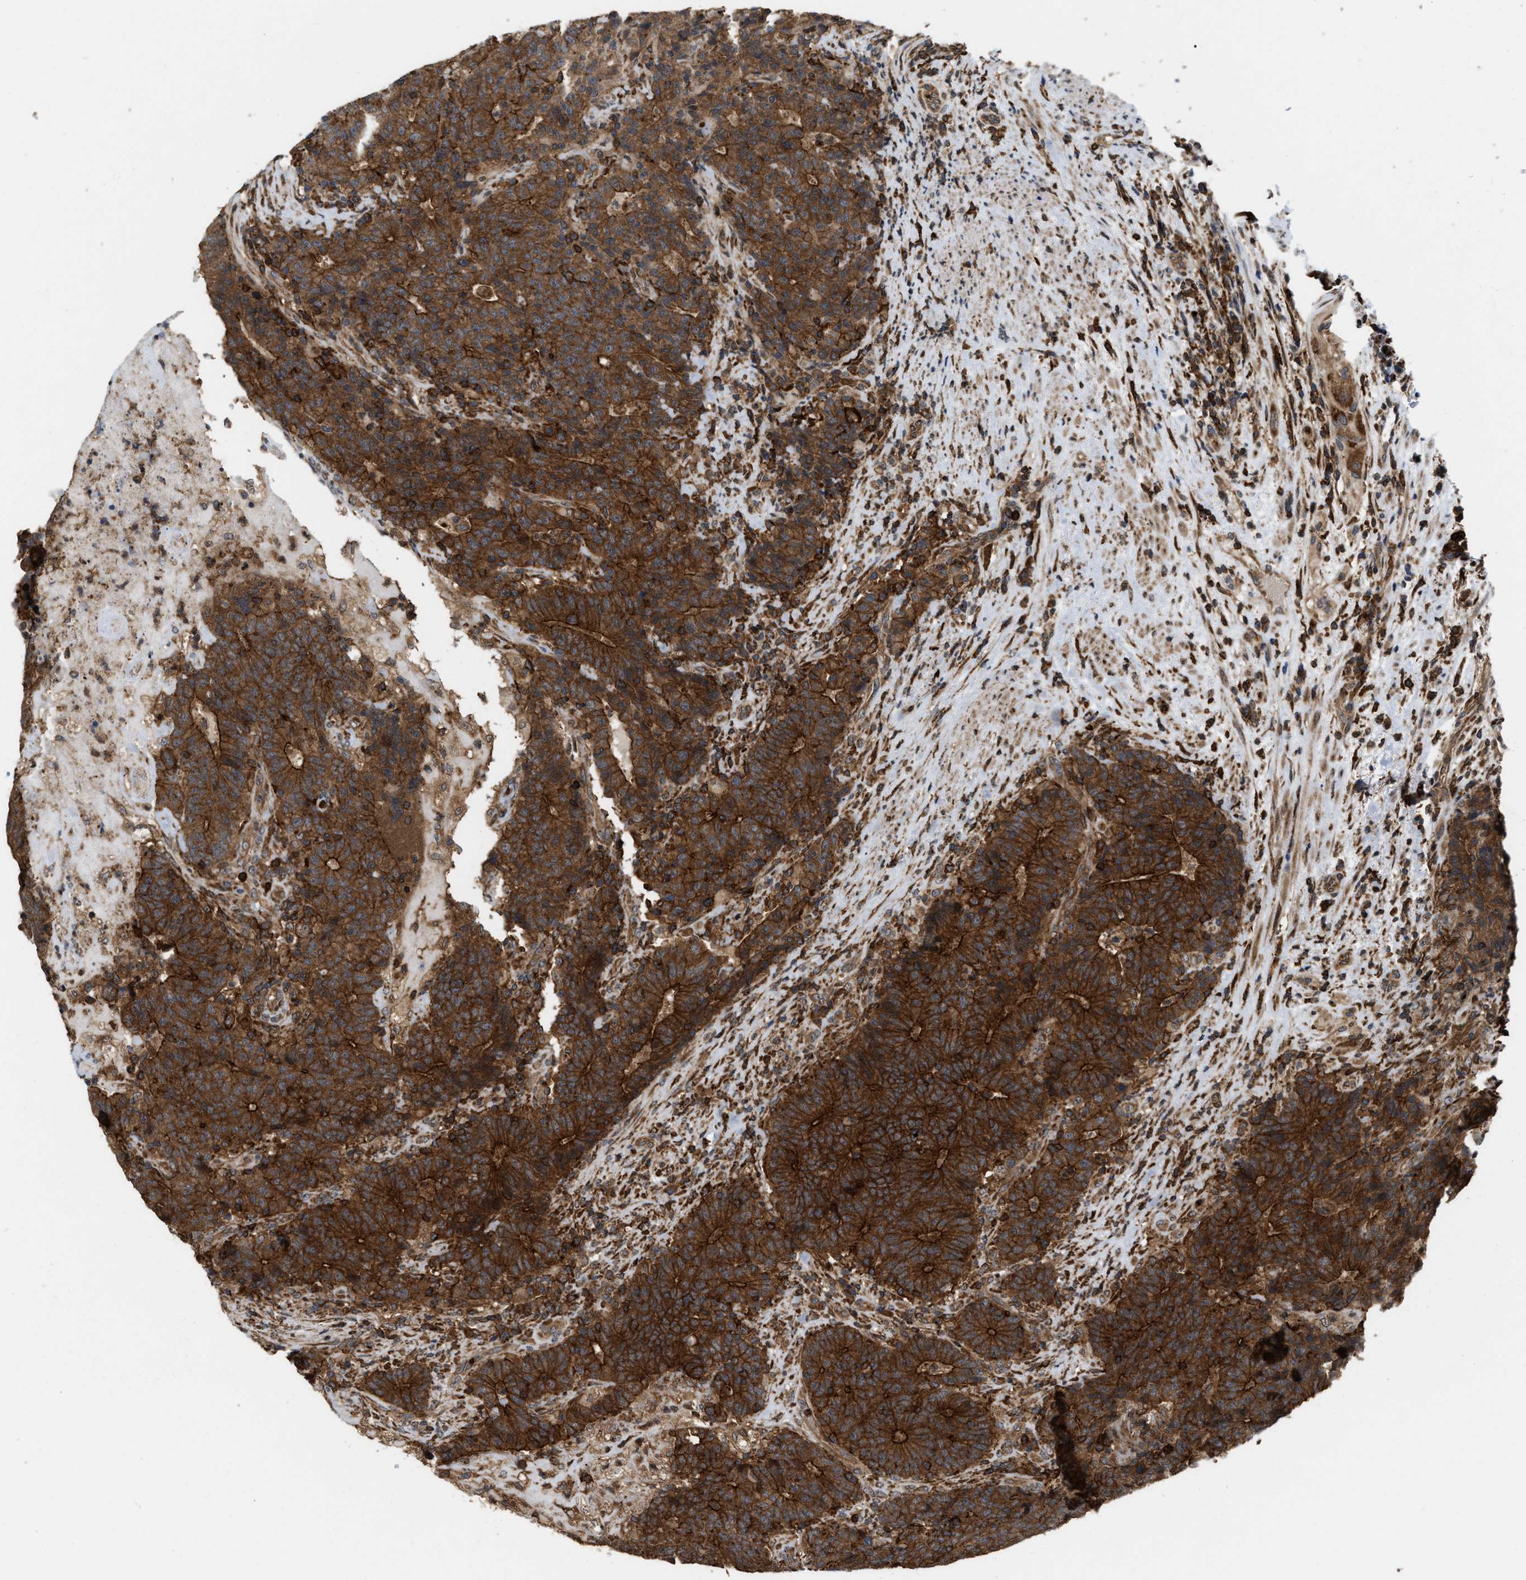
{"staining": {"intensity": "strong", "quantity": ">75%", "location": "cytoplasmic/membranous"}, "tissue": "colorectal cancer", "cell_type": "Tumor cells", "image_type": "cancer", "snomed": [{"axis": "morphology", "description": "Normal tissue, NOS"}, {"axis": "morphology", "description": "Adenocarcinoma, NOS"}, {"axis": "topography", "description": "Colon"}], "caption": "This histopathology image demonstrates IHC staining of colorectal cancer (adenocarcinoma), with high strong cytoplasmic/membranous expression in about >75% of tumor cells.", "gene": "IQCE", "patient": {"sex": "female", "age": 75}}